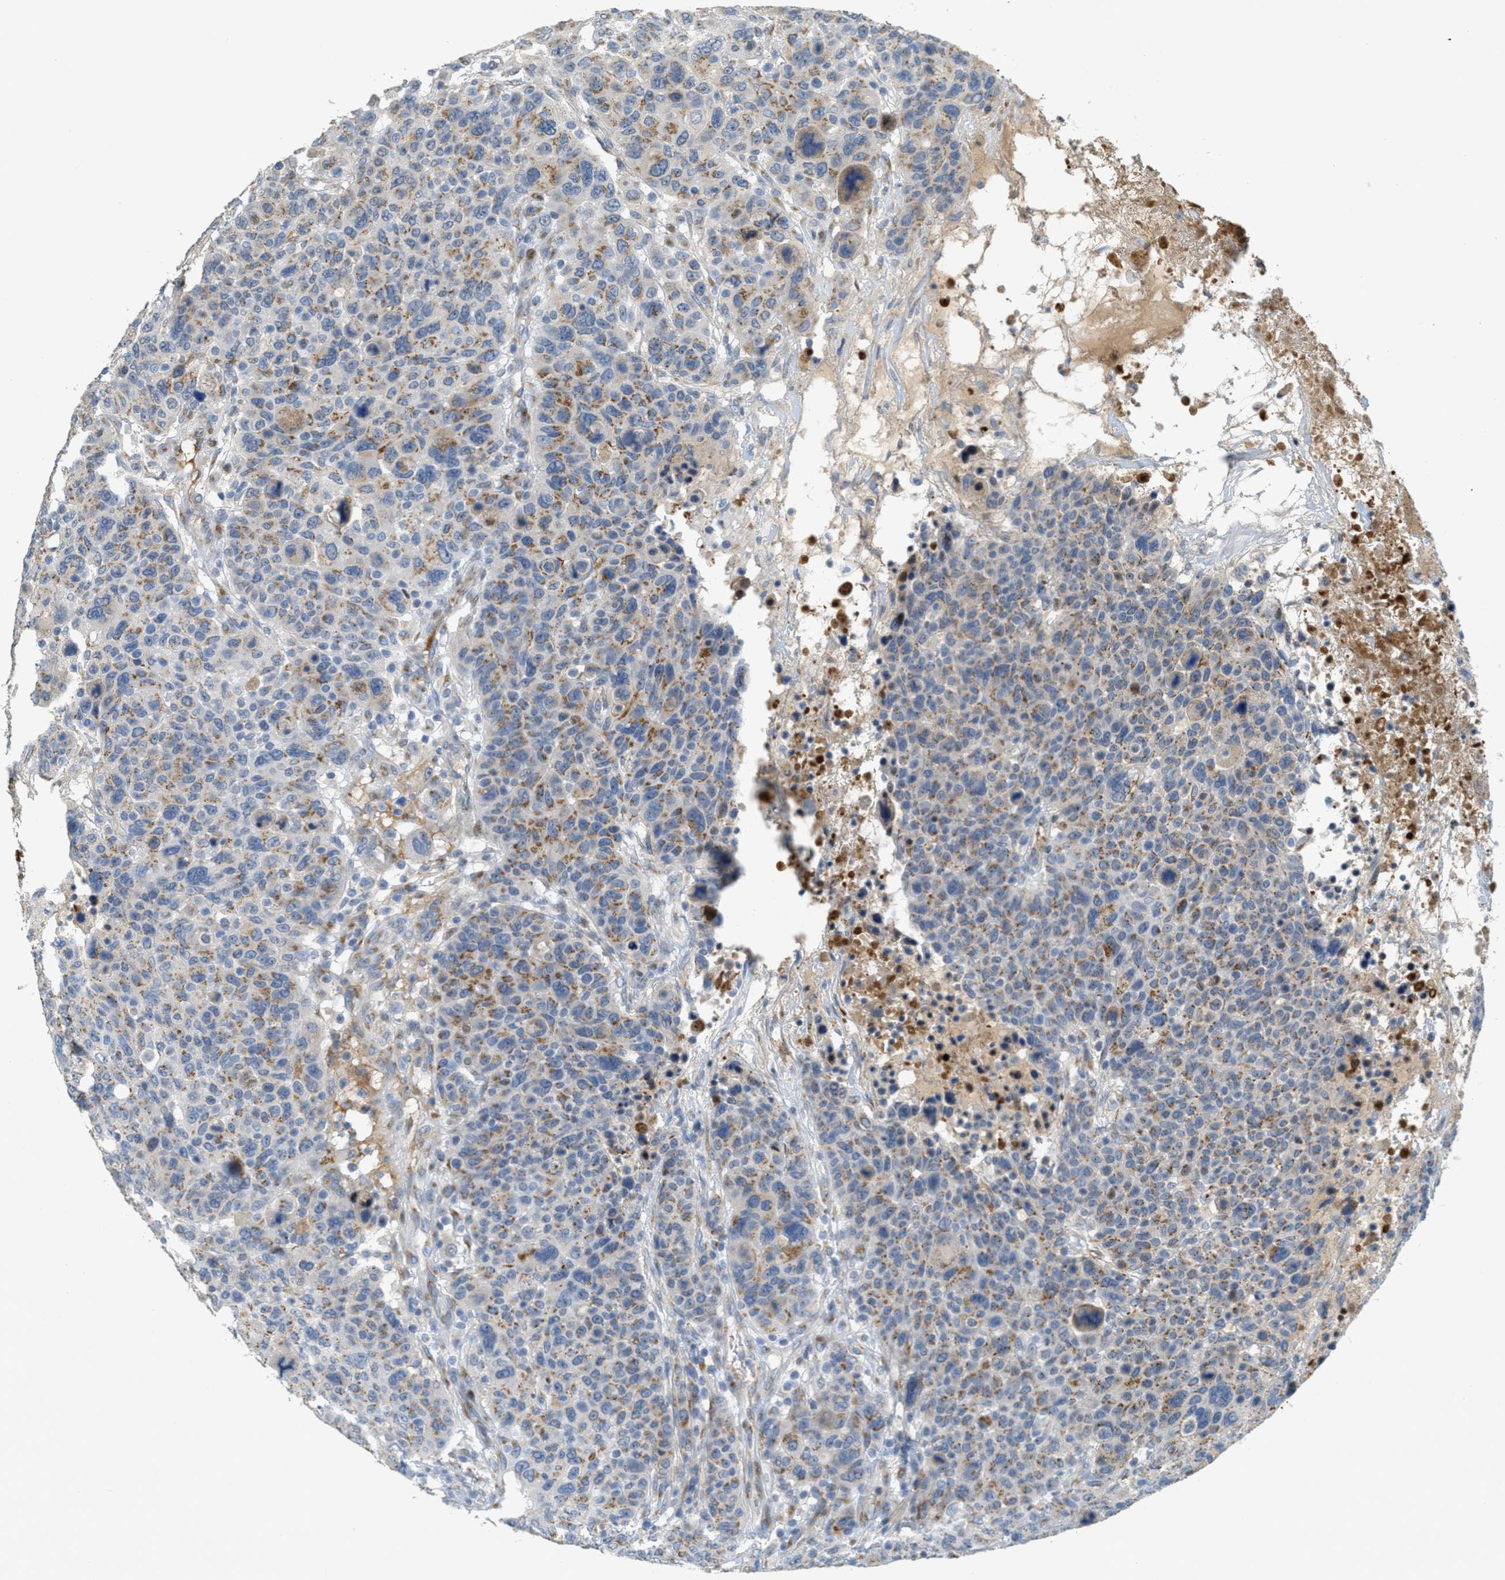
{"staining": {"intensity": "moderate", "quantity": "25%-75%", "location": "cytoplasmic/membranous"}, "tissue": "breast cancer", "cell_type": "Tumor cells", "image_type": "cancer", "snomed": [{"axis": "morphology", "description": "Duct carcinoma"}, {"axis": "topography", "description": "Breast"}], "caption": "Tumor cells reveal medium levels of moderate cytoplasmic/membranous positivity in about 25%-75% of cells in invasive ductal carcinoma (breast).", "gene": "ZFPL1", "patient": {"sex": "female", "age": 37}}